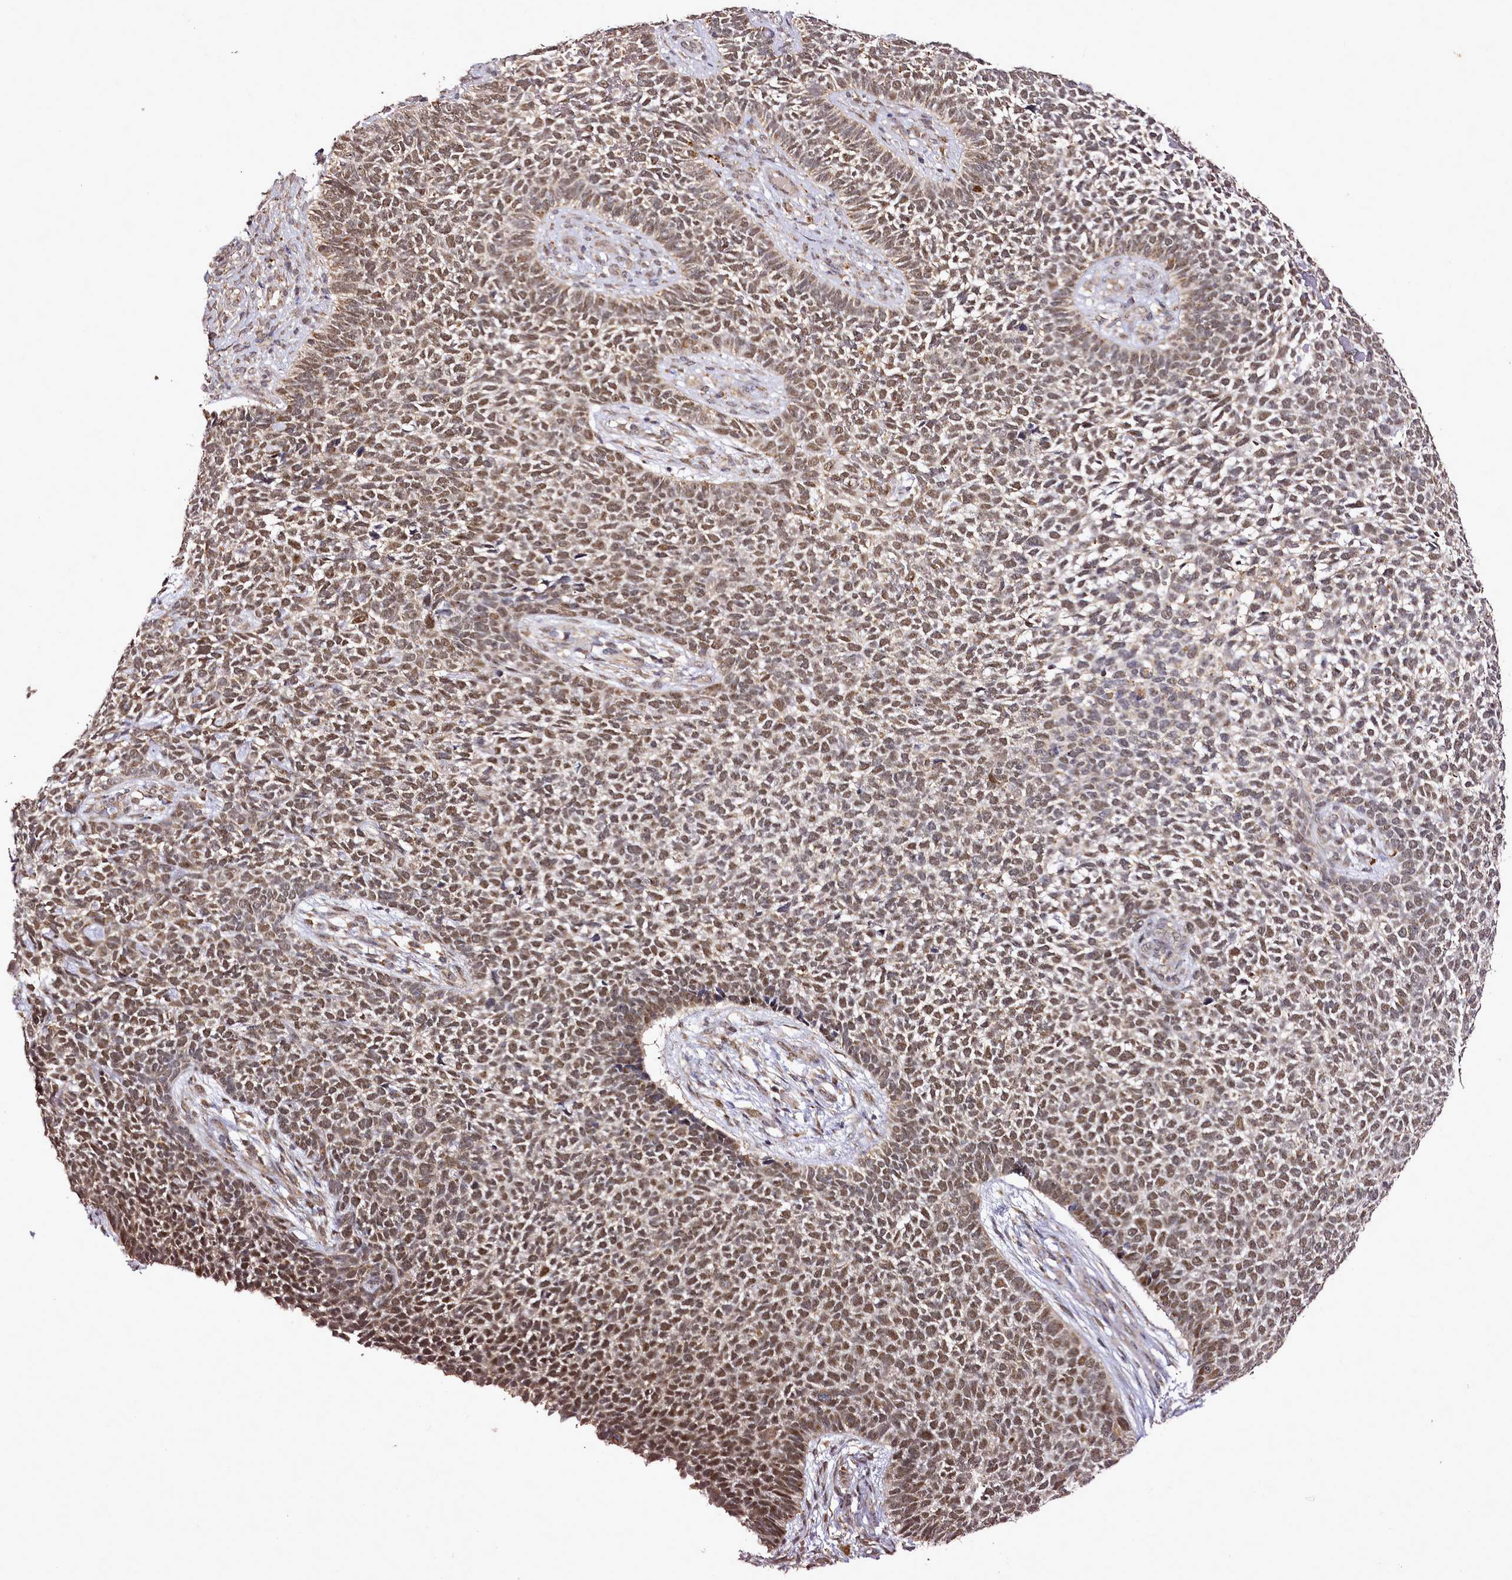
{"staining": {"intensity": "moderate", "quantity": ">75%", "location": "nuclear"}, "tissue": "skin cancer", "cell_type": "Tumor cells", "image_type": "cancer", "snomed": [{"axis": "morphology", "description": "Basal cell carcinoma"}, {"axis": "topography", "description": "Skin"}], "caption": "The image shows a brown stain indicating the presence of a protein in the nuclear of tumor cells in basal cell carcinoma (skin). (Brightfield microscopy of DAB IHC at high magnification).", "gene": "EDIL3", "patient": {"sex": "female", "age": 84}}